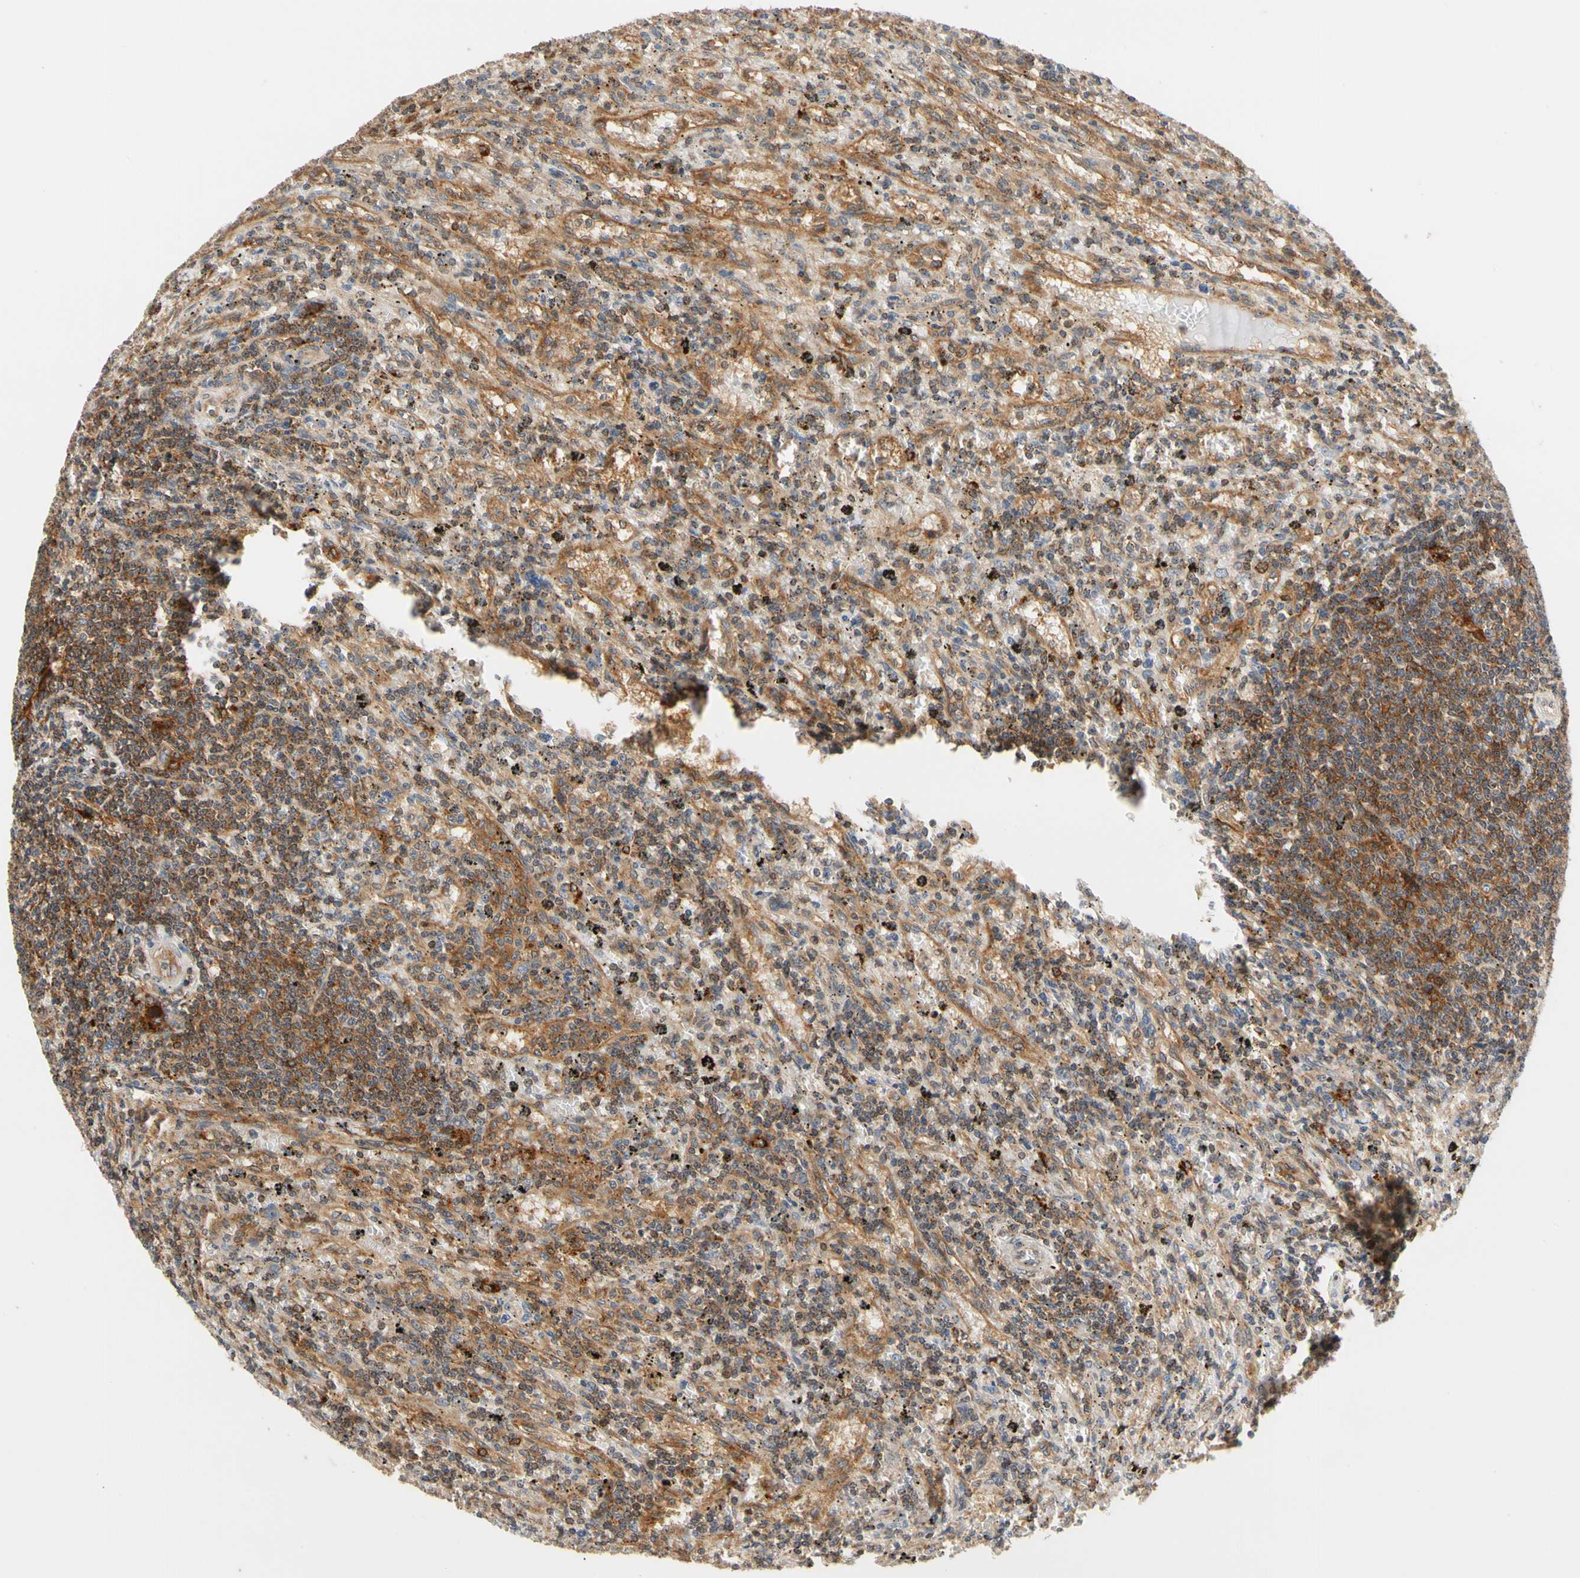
{"staining": {"intensity": "moderate", "quantity": "25%-75%", "location": "cytoplasmic/membranous"}, "tissue": "lymphoma", "cell_type": "Tumor cells", "image_type": "cancer", "snomed": [{"axis": "morphology", "description": "Malignant lymphoma, non-Hodgkin's type, Low grade"}, {"axis": "topography", "description": "Spleen"}], "caption": "Malignant lymphoma, non-Hodgkin's type (low-grade) tissue displays moderate cytoplasmic/membranous staining in about 25%-75% of tumor cells Using DAB (3,3'-diaminobenzidine) (brown) and hematoxylin (blue) stains, captured at high magnification using brightfield microscopy.", "gene": "ANKHD1", "patient": {"sex": "male", "age": 76}}